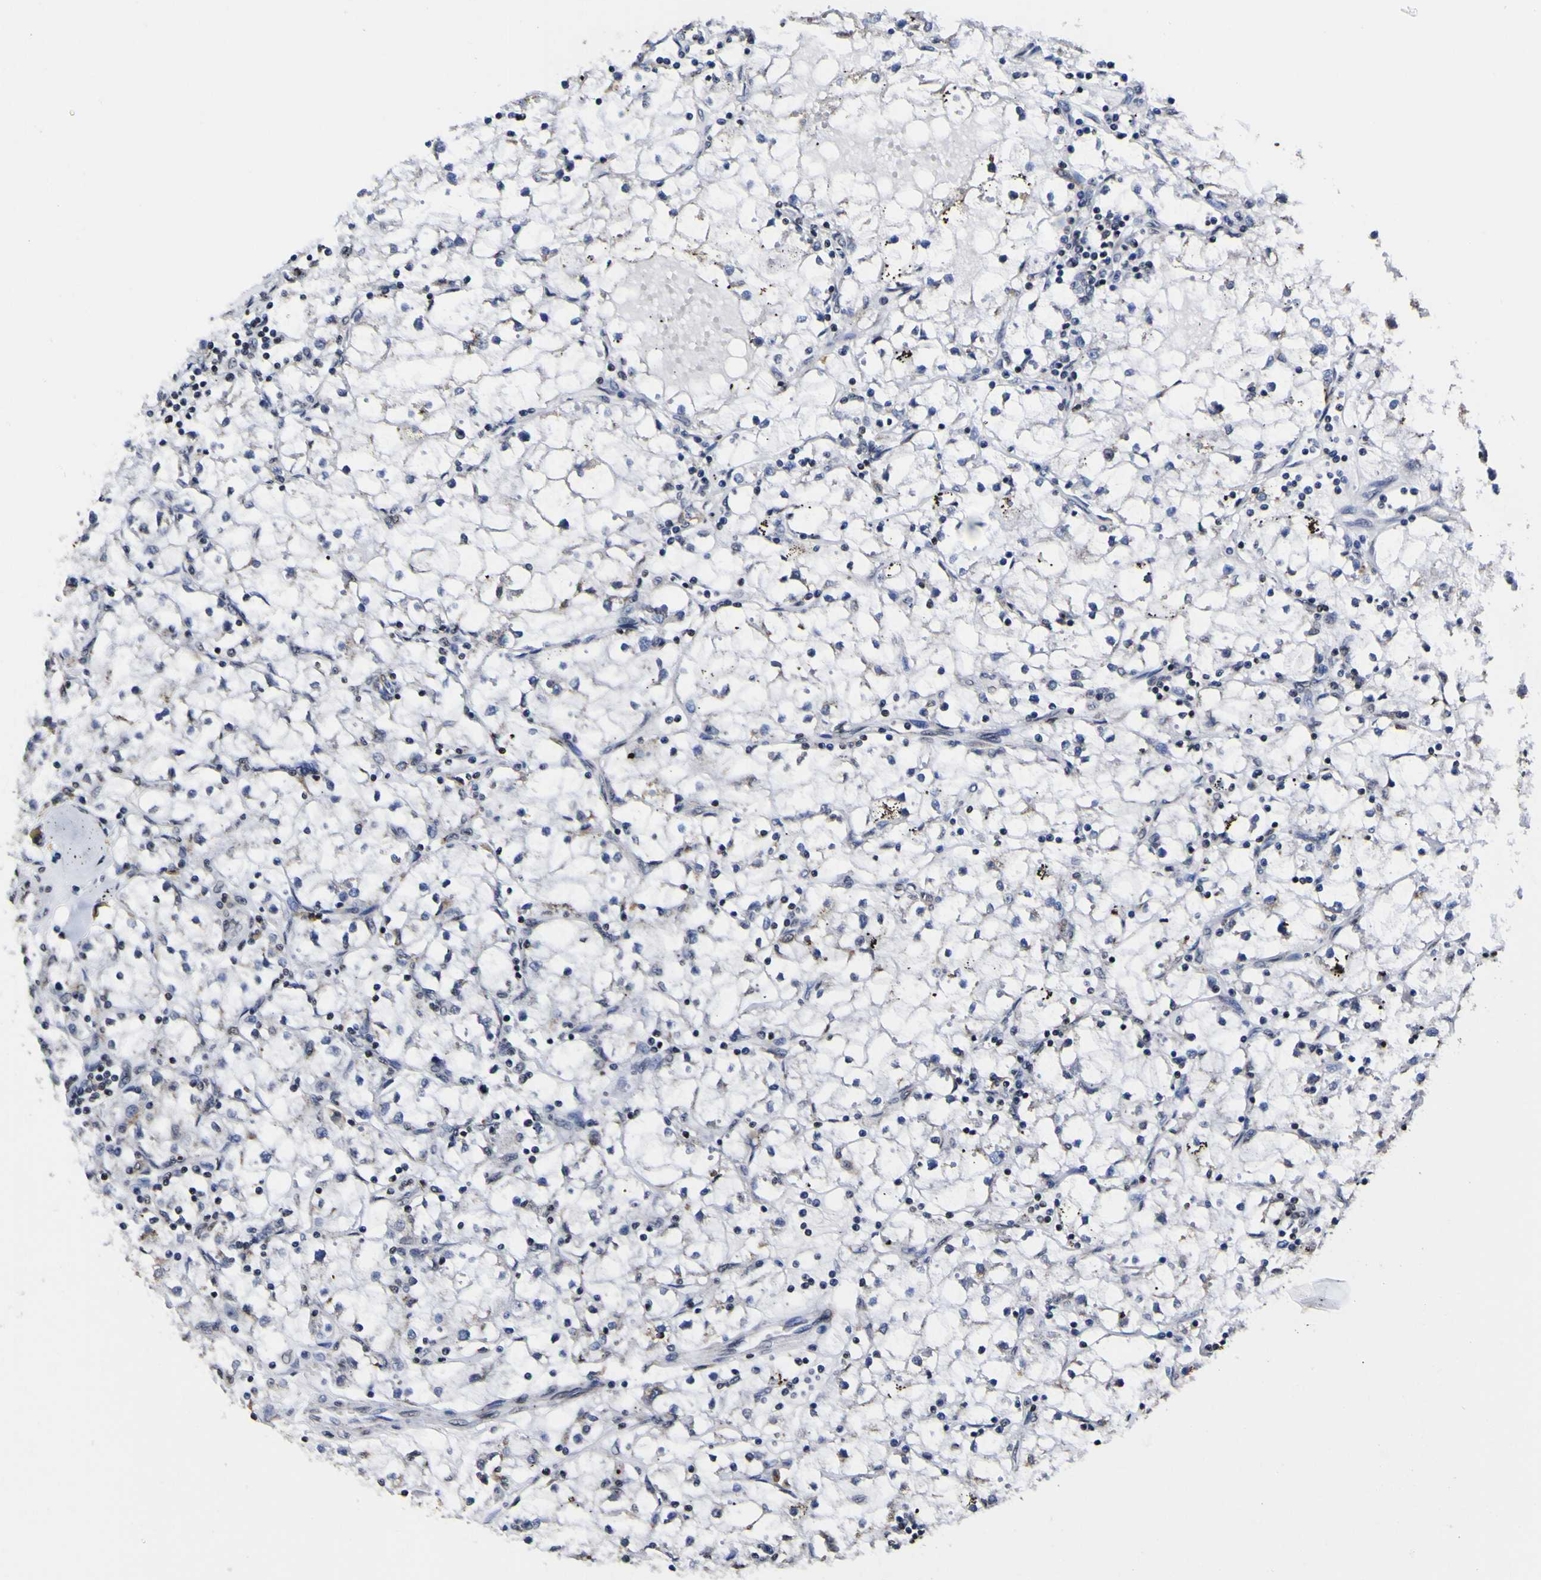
{"staining": {"intensity": "negative", "quantity": "none", "location": "none"}, "tissue": "renal cancer", "cell_type": "Tumor cells", "image_type": "cancer", "snomed": [{"axis": "morphology", "description": "Adenocarcinoma, NOS"}, {"axis": "topography", "description": "Kidney"}], "caption": "Renal adenocarcinoma was stained to show a protein in brown. There is no significant staining in tumor cells.", "gene": "PIAS1", "patient": {"sex": "male", "age": 56}}